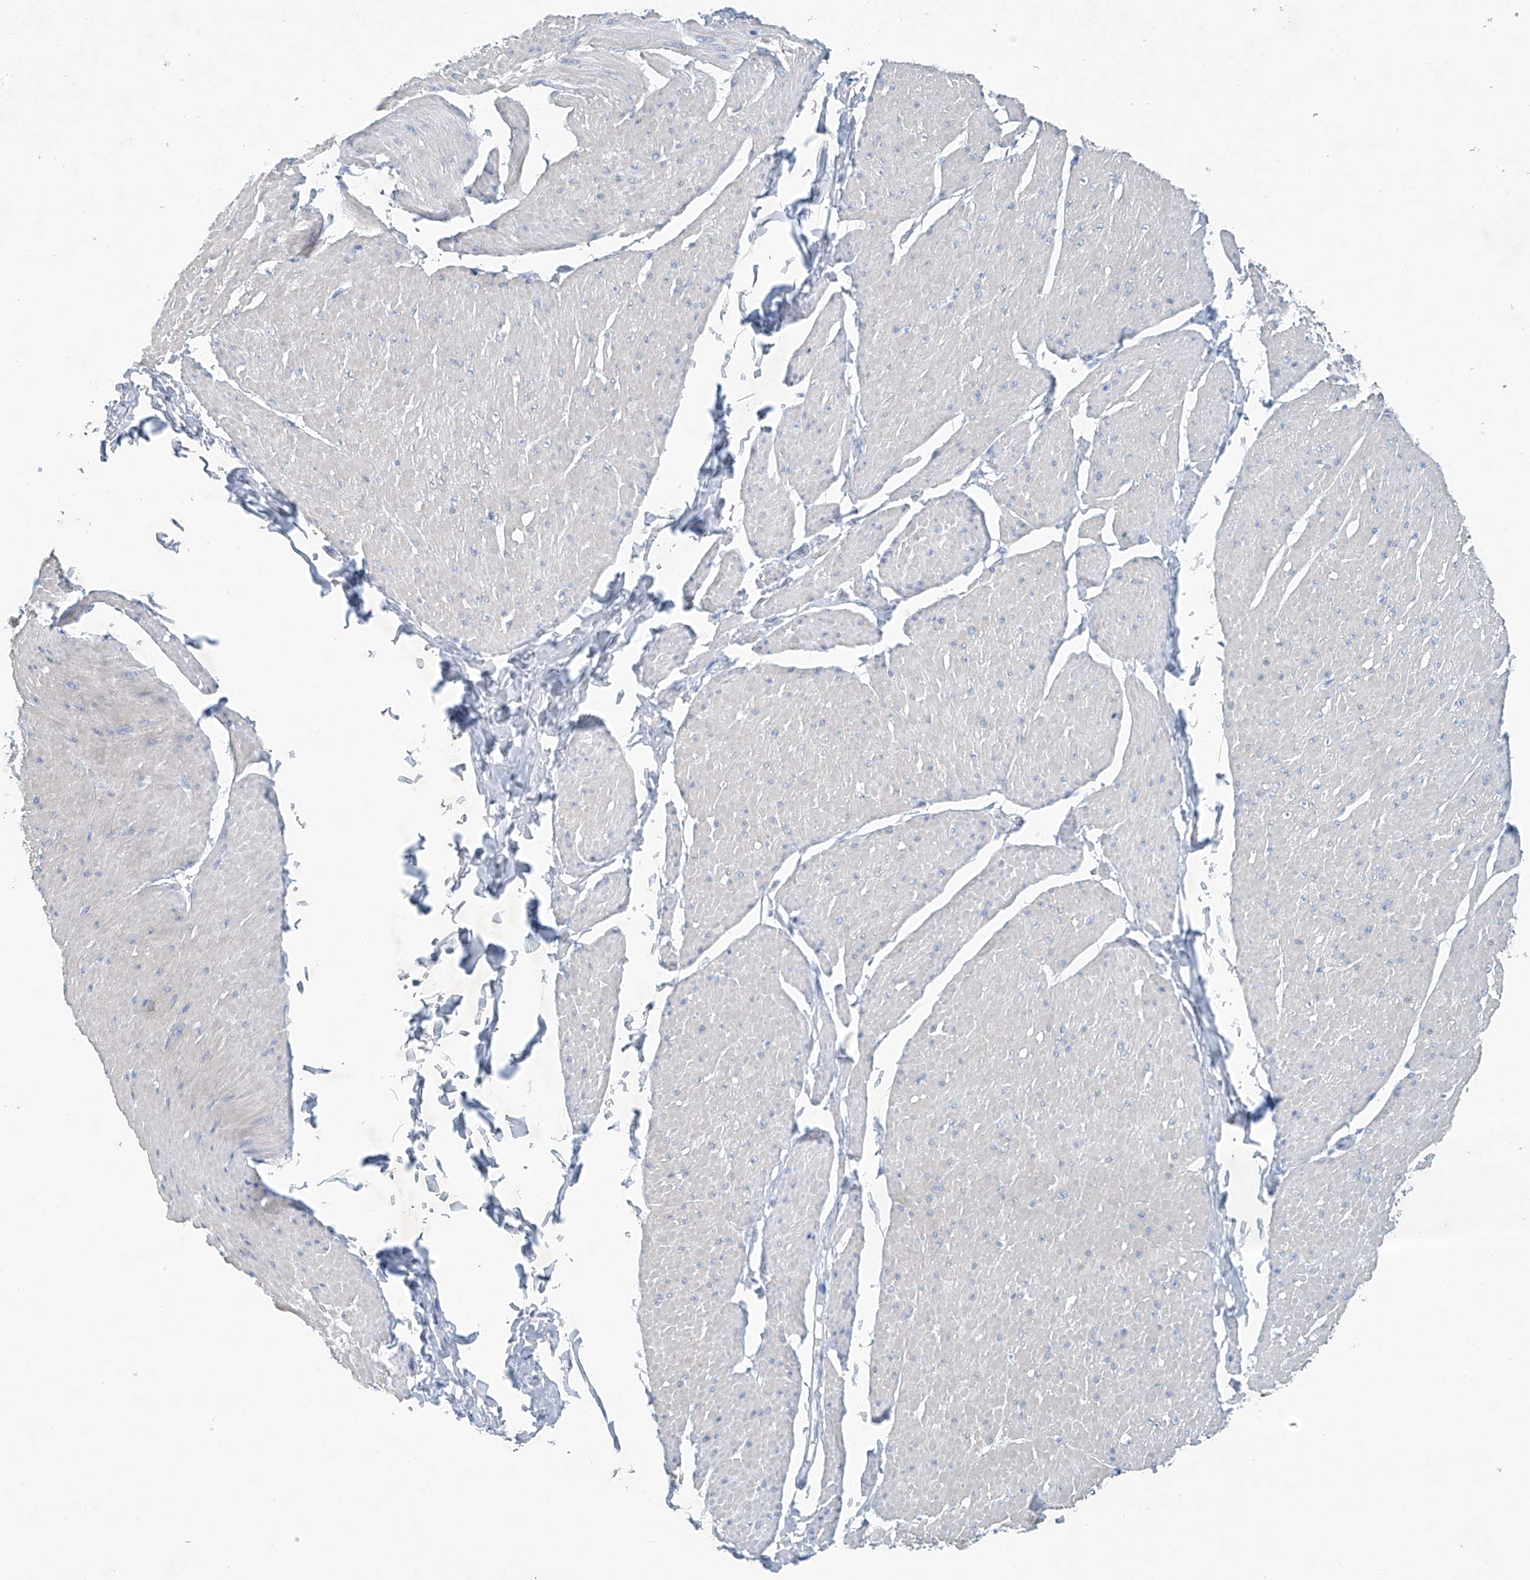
{"staining": {"intensity": "negative", "quantity": "none", "location": "none"}, "tissue": "smooth muscle", "cell_type": "Smooth muscle cells", "image_type": "normal", "snomed": [{"axis": "morphology", "description": "Urothelial carcinoma, High grade"}, {"axis": "topography", "description": "Urinary bladder"}], "caption": "Immunohistochemistry micrograph of normal human smooth muscle stained for a protein (brown), which shows no staining in smooth muscle cells.", "gene": "C1orf87", "patient": {"sex": "male", "age": 46}}